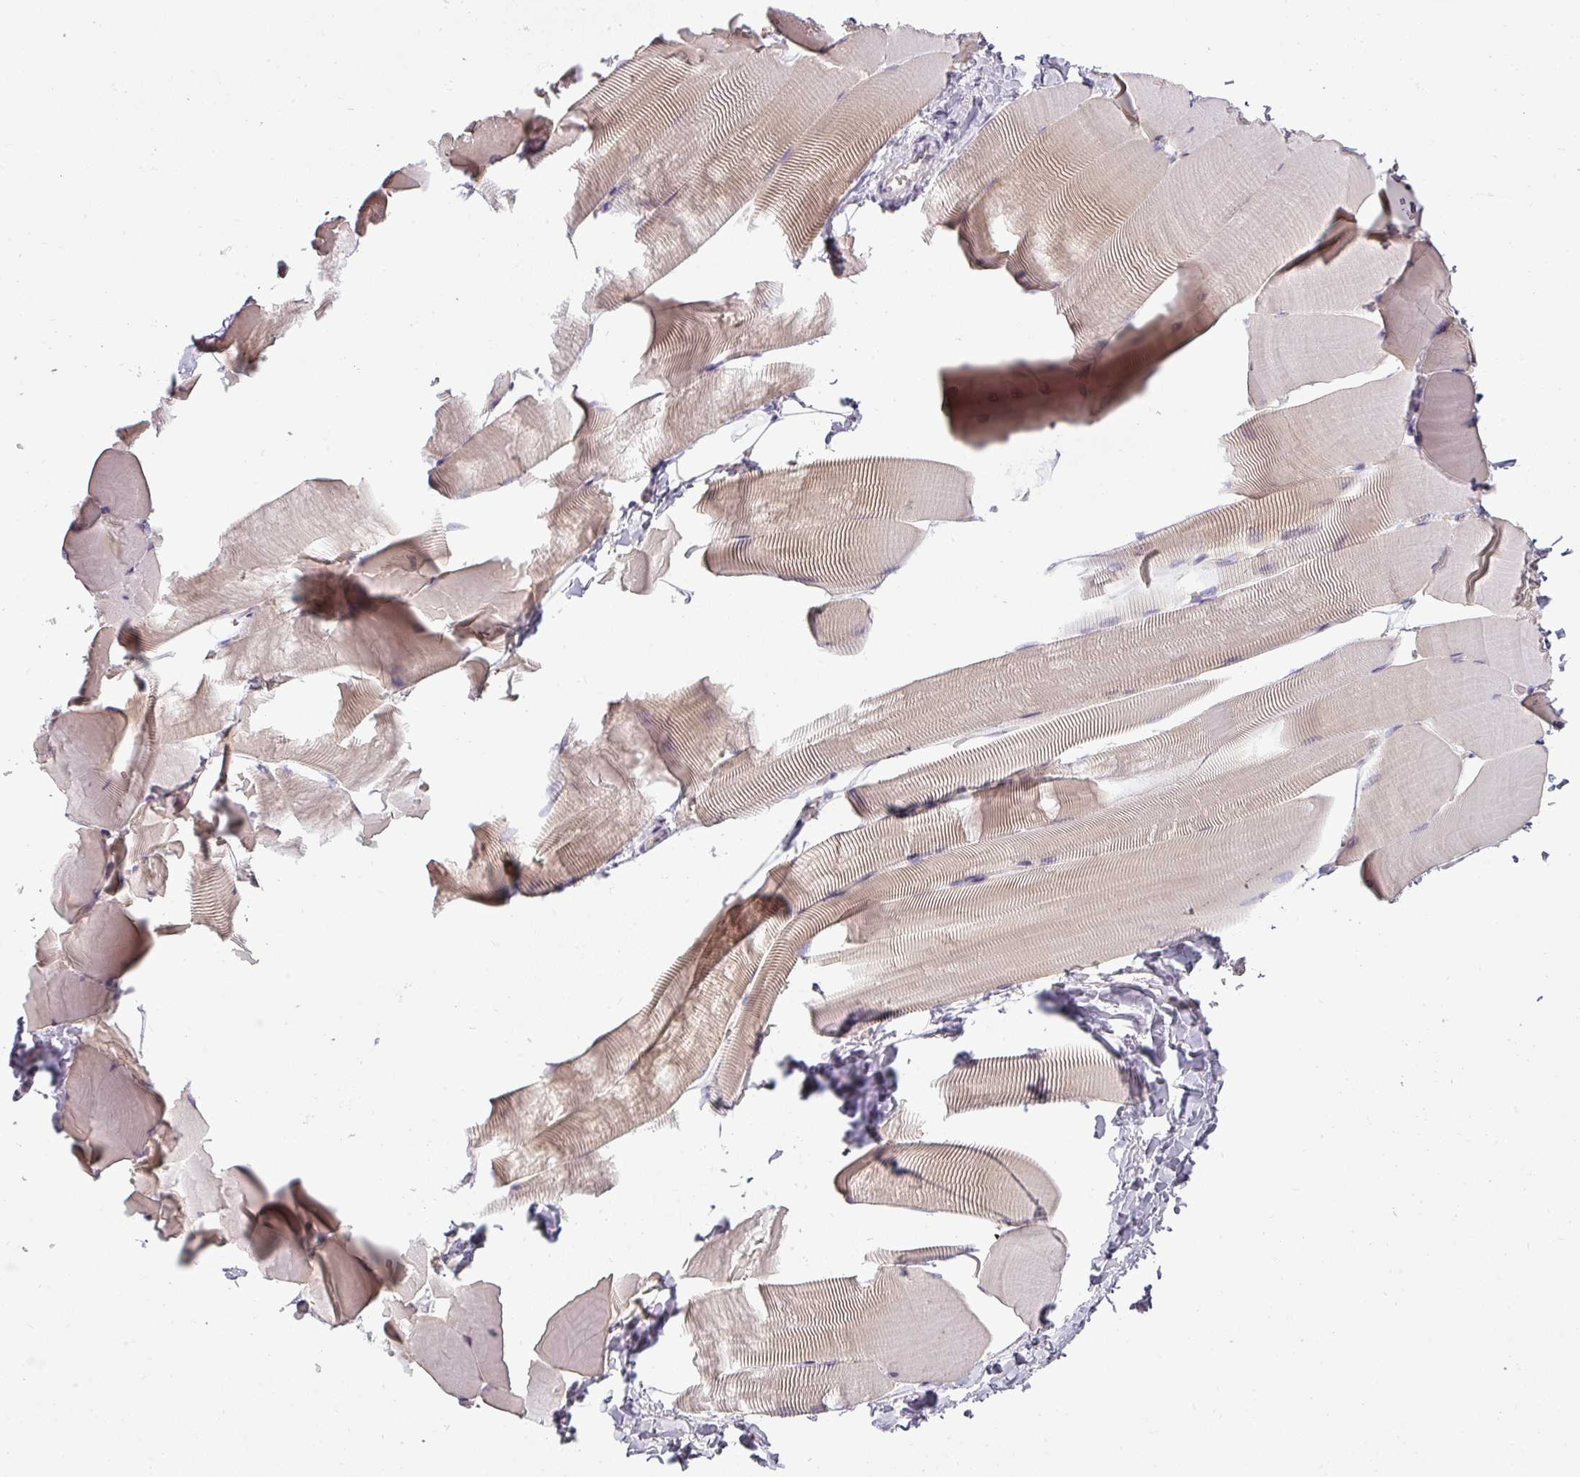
{"staining": {"intensity": "weak", "quantity": "<25%", "location": "cytoplasmic/membranous"}, "tissue": "skeletal muscle", "cell_type": "Myocytes", "image_type": "normal", "snomed": [{"axis": "morphology", "description": "Normal tissue, NOS"}, {"axis": "topography", "description": "Skeletal muscle"}], "caption": "A micrograph of human skeletal muscle is negative for staining in myocytes. Nuclei are stained in blue.", "gene": "ASB1", "patient": {"sex": "male", "age": 25}}